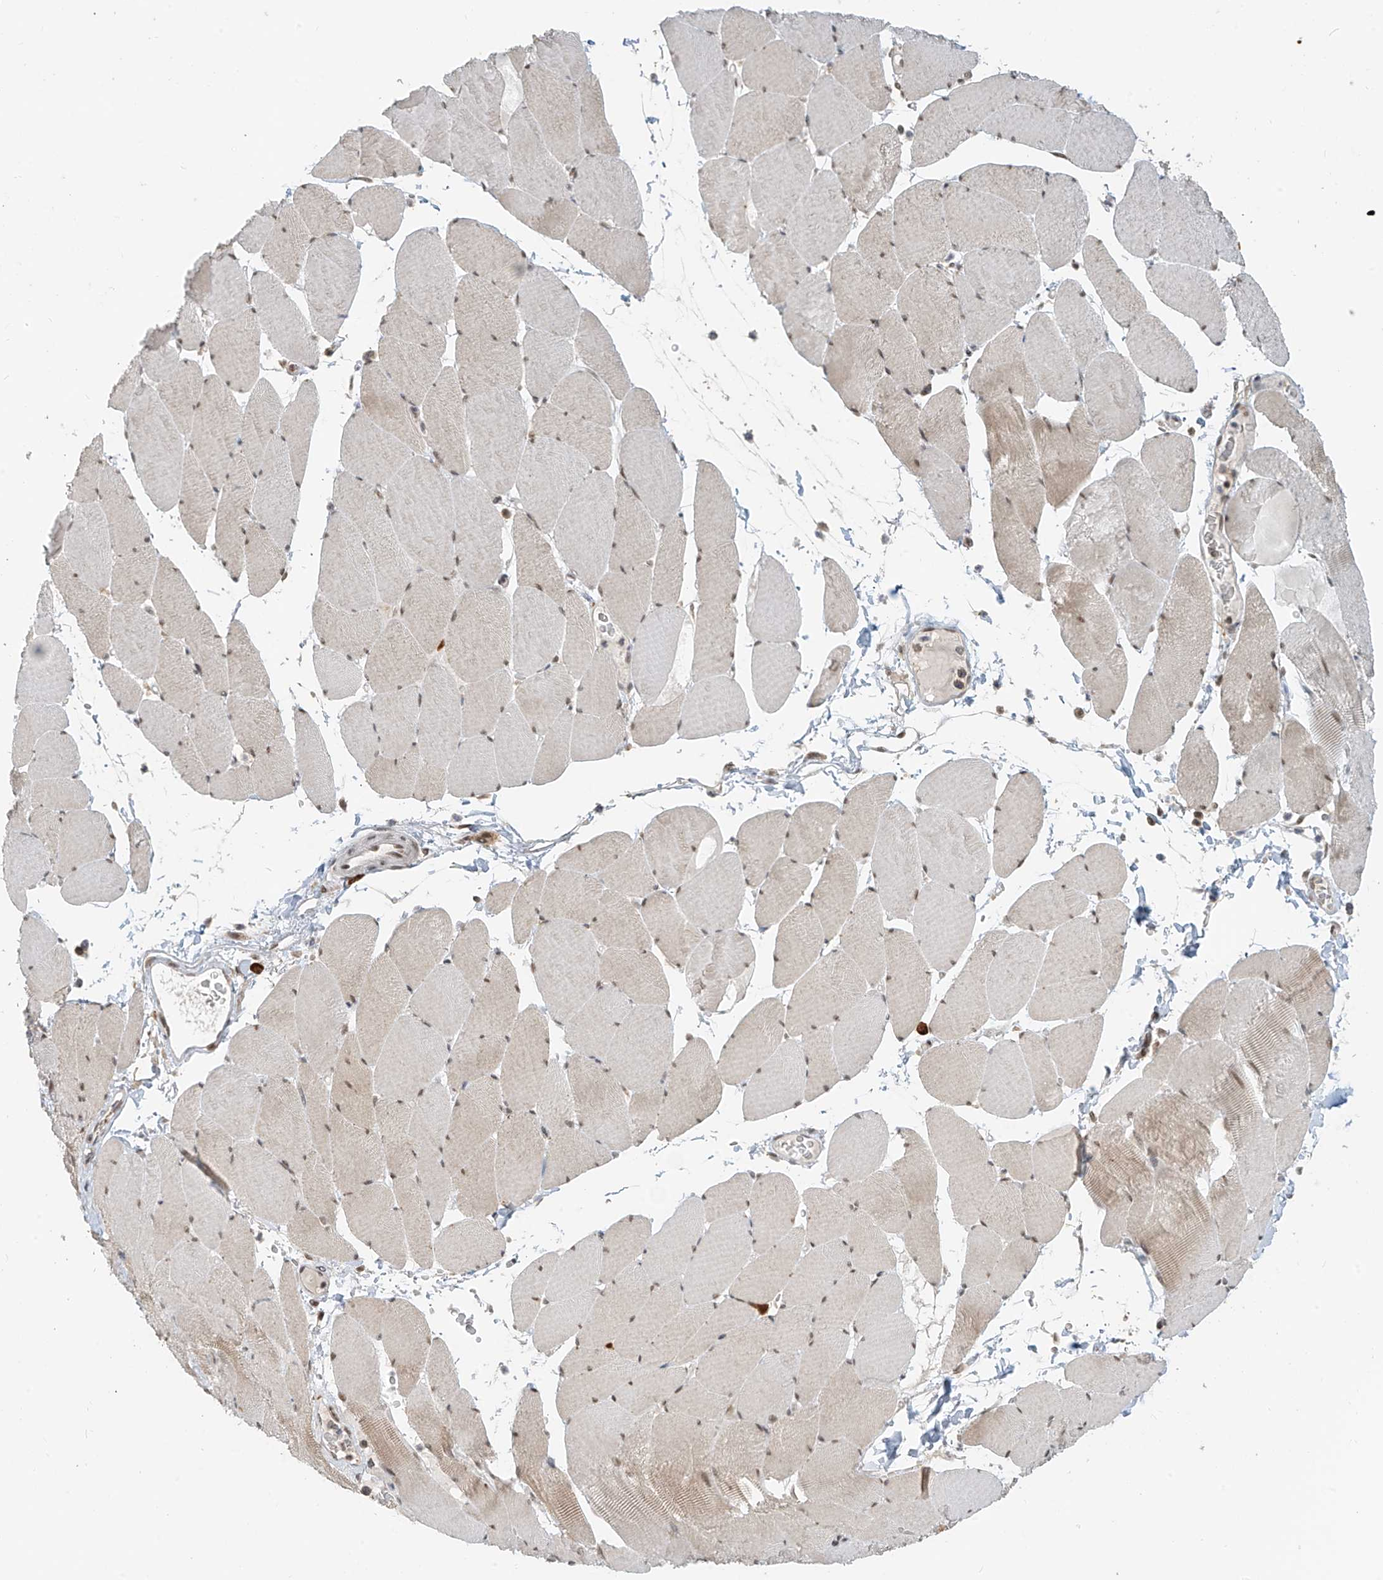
{"staining": {"intensity": "weak", "quantity": ">75%", "location": "cytoplasmic/membranous,nuclear"}, "tissue": "skeletal muscle", "cell_type": "Myocytes", "image_type": "normal", "snomed": [{"axis": "morphology", "description": "Normal tissue, NOS"}, {"axis": "topography", "description": "Skeletal muscle"}, {"axis": "topography", "description": "Head-Neck"}], "caption": "IHC staining of unremarkable skeletal muscle, which demonstrates low levels of weak cytoplasmic/membranous,nuclear staining in about >75% of myocytes indicating weak cytoplasmic/membranous,nuclear protein staining. The staining was performed using DAB (3,3'-diaminobenzidine) (brown) for protein detection and nuclei were counterstained in hematoxylin (blue).", "gene": "ZMYM2", "patient": {"sex": "male", "age": 66}}